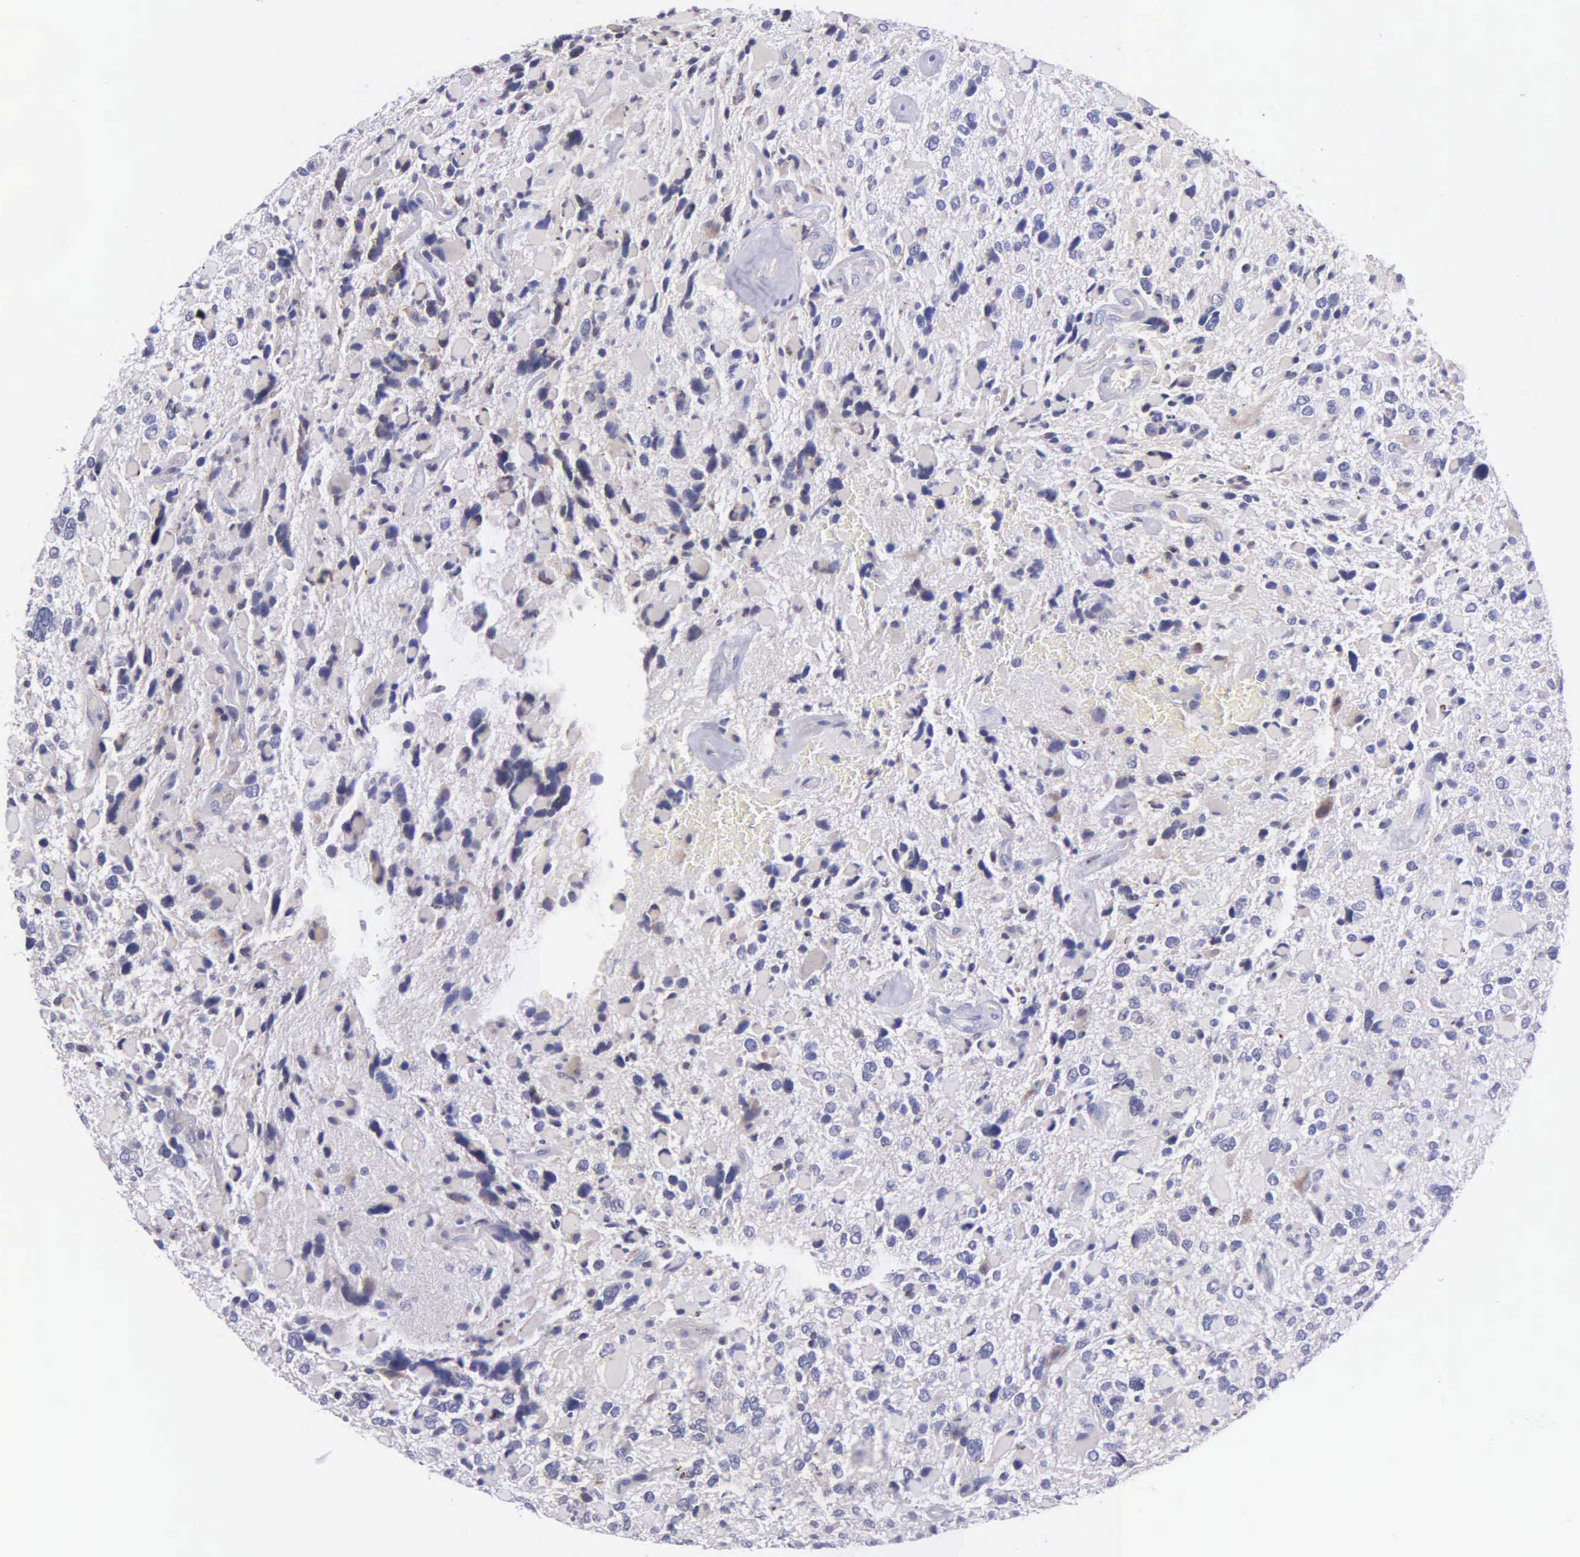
{"staining": {"intensity": "negative", "quantity": "none", "location": "none"}, "tissue": "glioma", "cell_type": "Tumor cells", "image_type": "cancer", "snomed": [{"axis": "morphology", "description": "Glioma, malignant, High grade"}, {"axis": "topography", "description": "Brain"}], "caption": "A high-resolution image shows IHC staining of high-grade glioma (malignant), which reveals no significant expression in tumor cells.", "gene": "MIA2", "patient": {"sex": "female", "age": 37}}